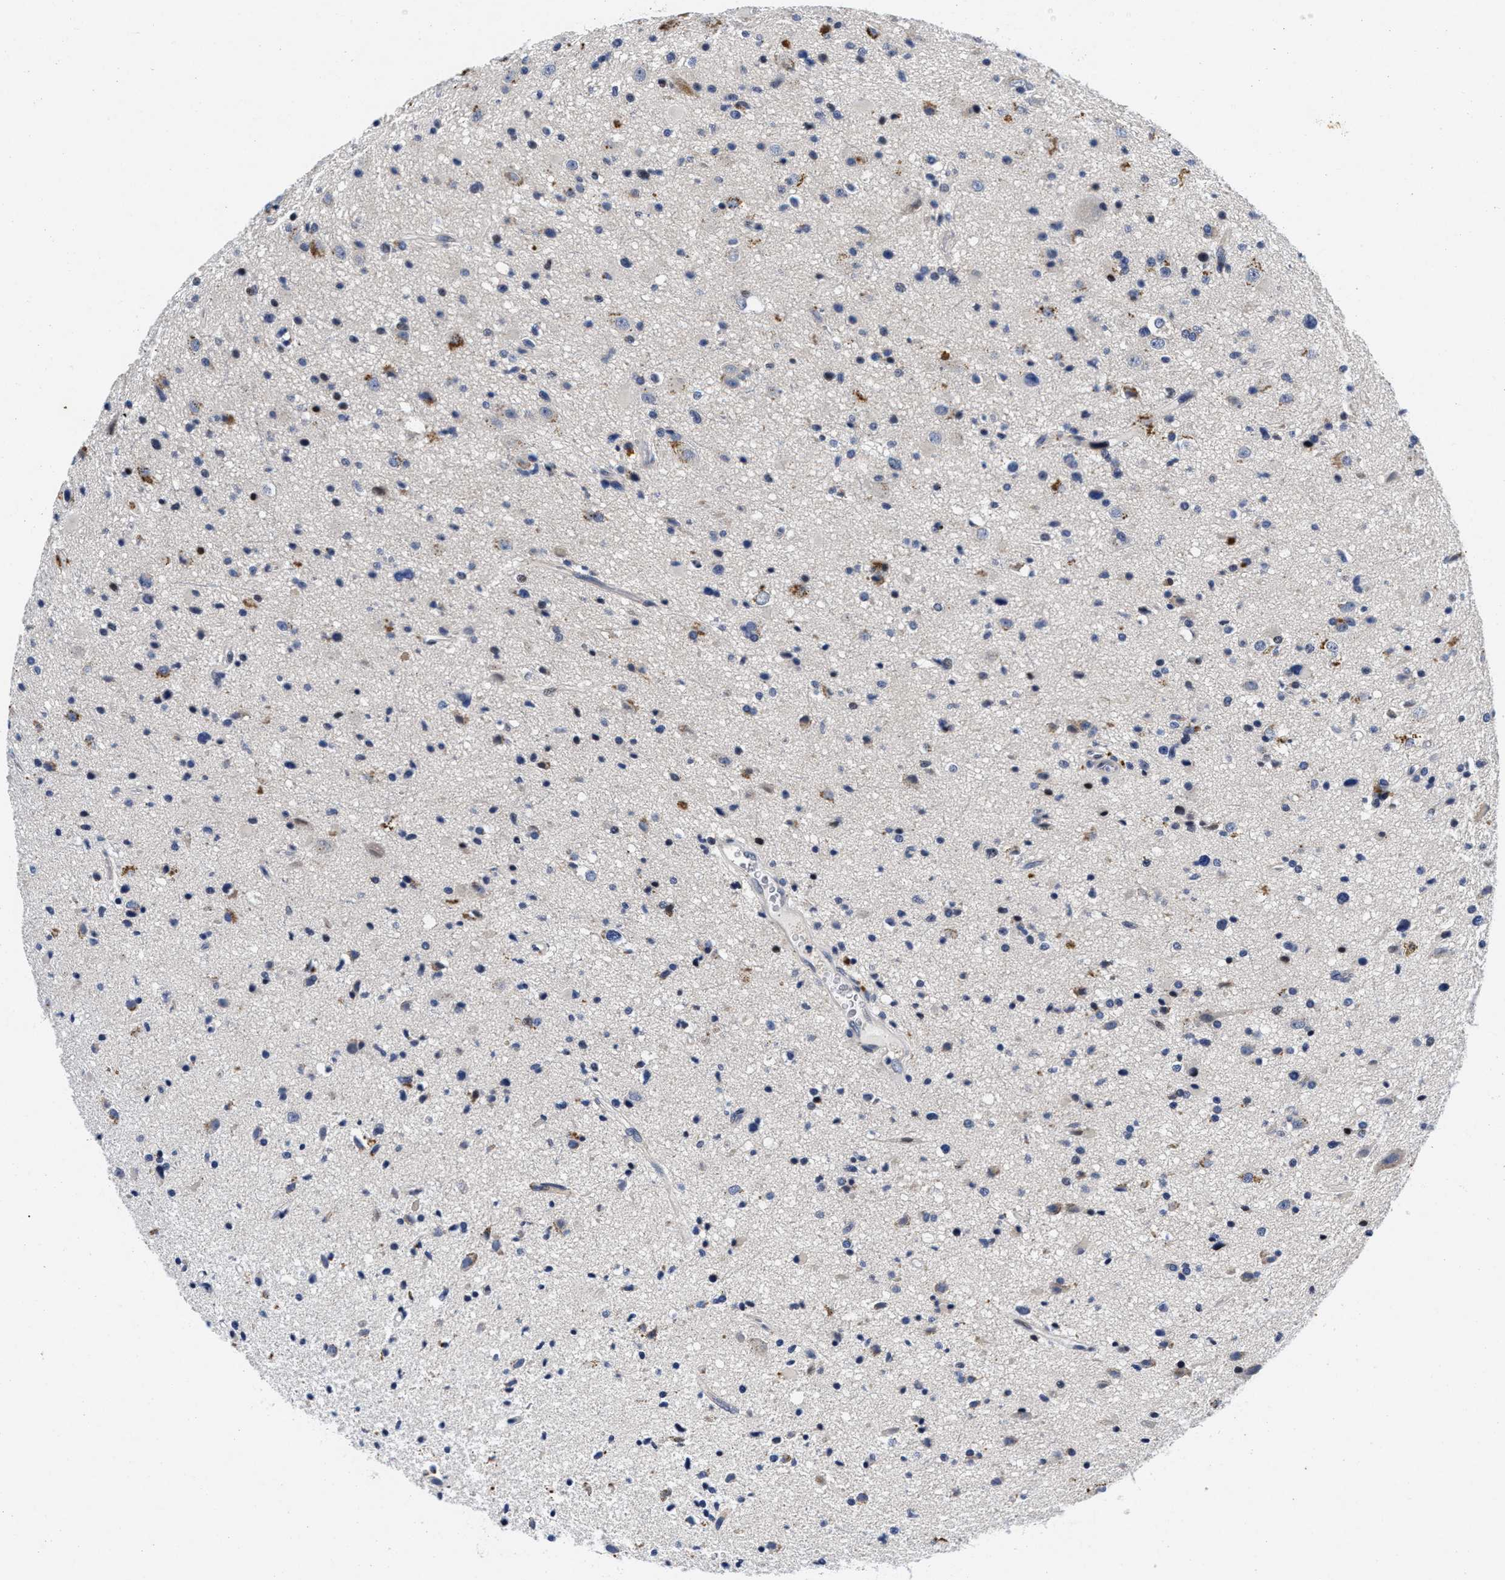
{"staining": {"intensity": "negative", "quantity": "none", "location": "none"}, "tissue": "glioma", "cell_type": "Tumor cells", "image_type": "cancer", "snomed": [{"axis": "morphology", "description": "Glioma, malignant, High grade"}, {"axis": "topography", "description": "Brain"}], "caption": "Tumor cells show no significant protein staining in malignant glioma (high-grade).", "gene": "LAD1", "patient": {"sex": "male", "age": 33}}